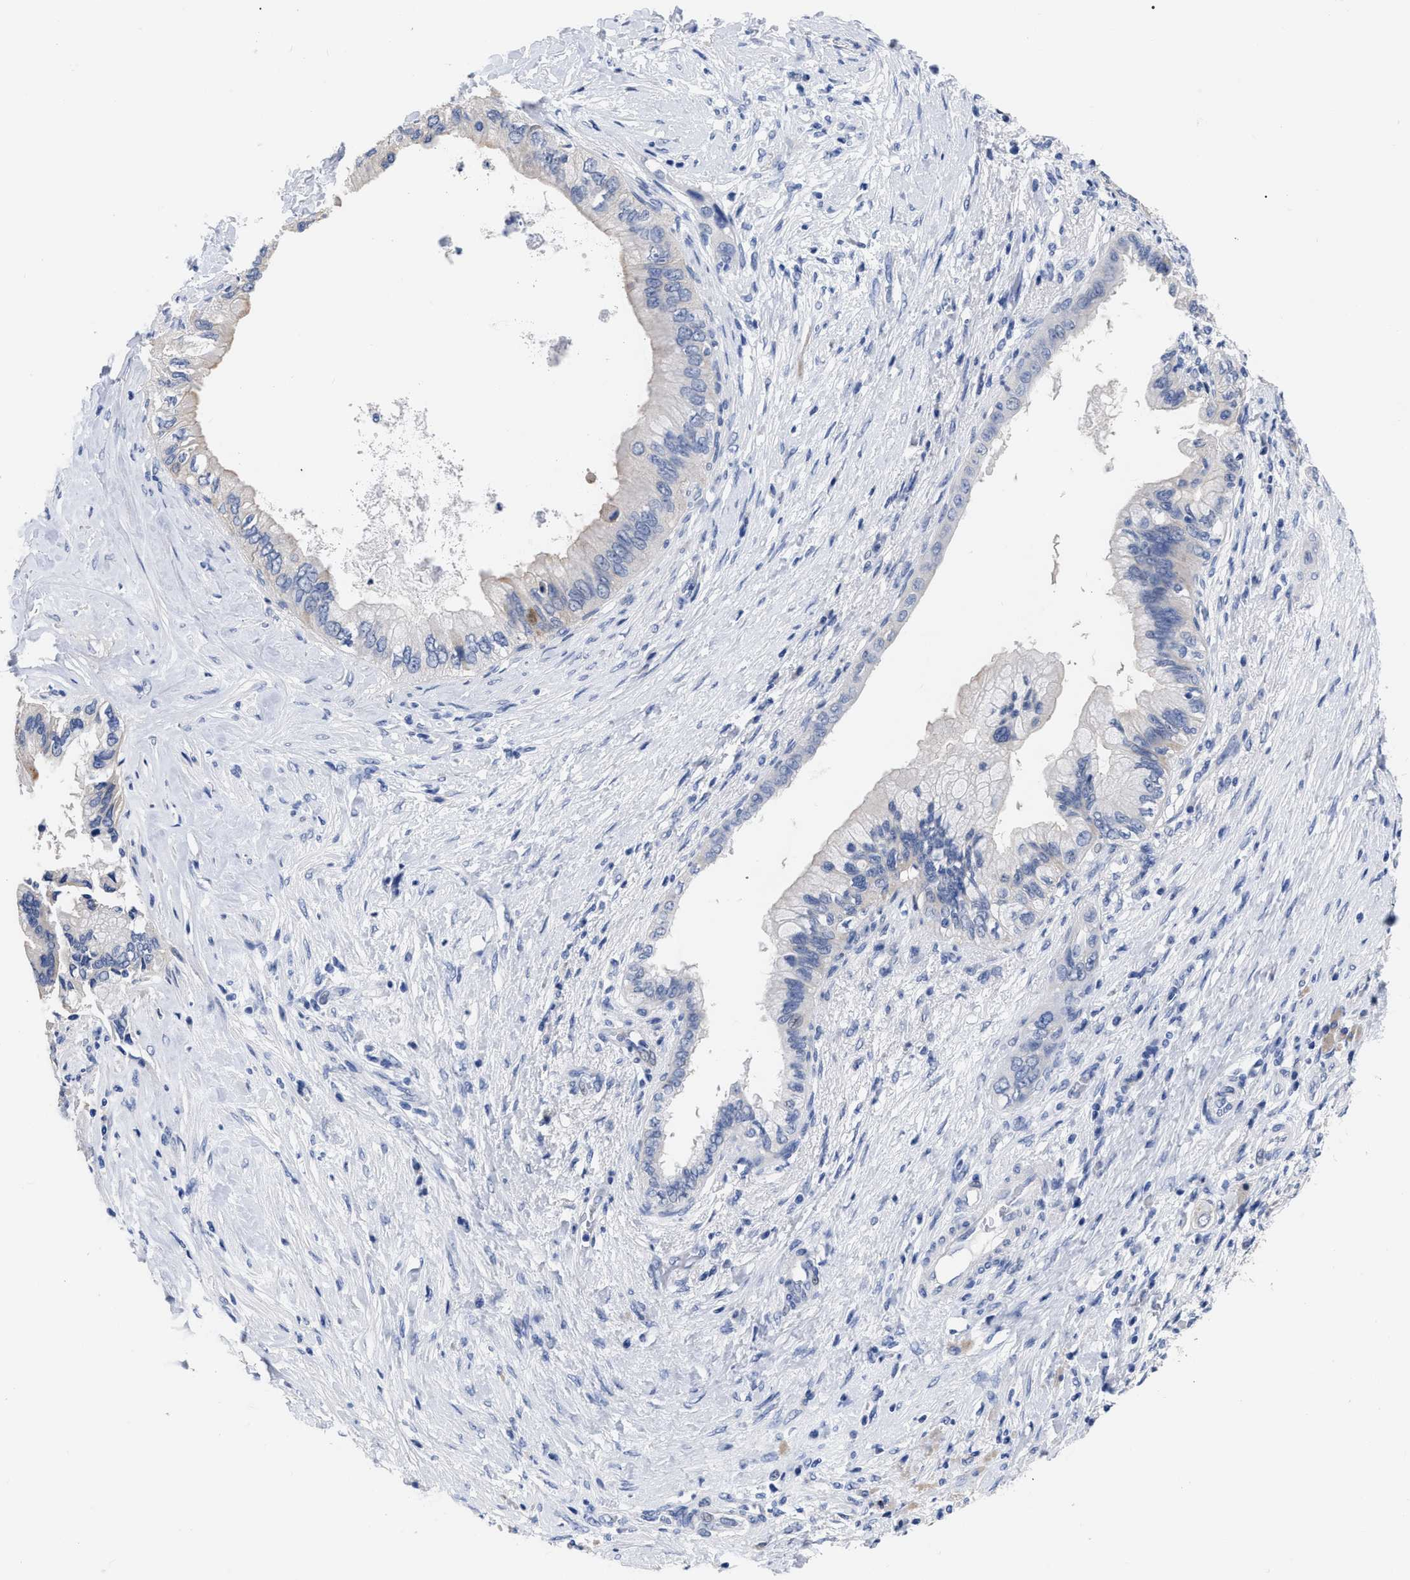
{"staining": {"intensity": "negative", "quantity": "none", "location": "none"}, "tissue": "pancreatic cancer", "cell_type": "Tumor cells", "image_type": "cancer", "snomed": [{"axis": "morphology", "description": "Adenocarcinoma, NOS"}, {"axis": "topography", "description": "Pancreas"}], "caption": "A histopathology image of human adenocarcinoma (pancreatic) is negative for staining in tumor cells.", "gene": "ANXA13", "patient": {"sex": "female", "age": 73}}